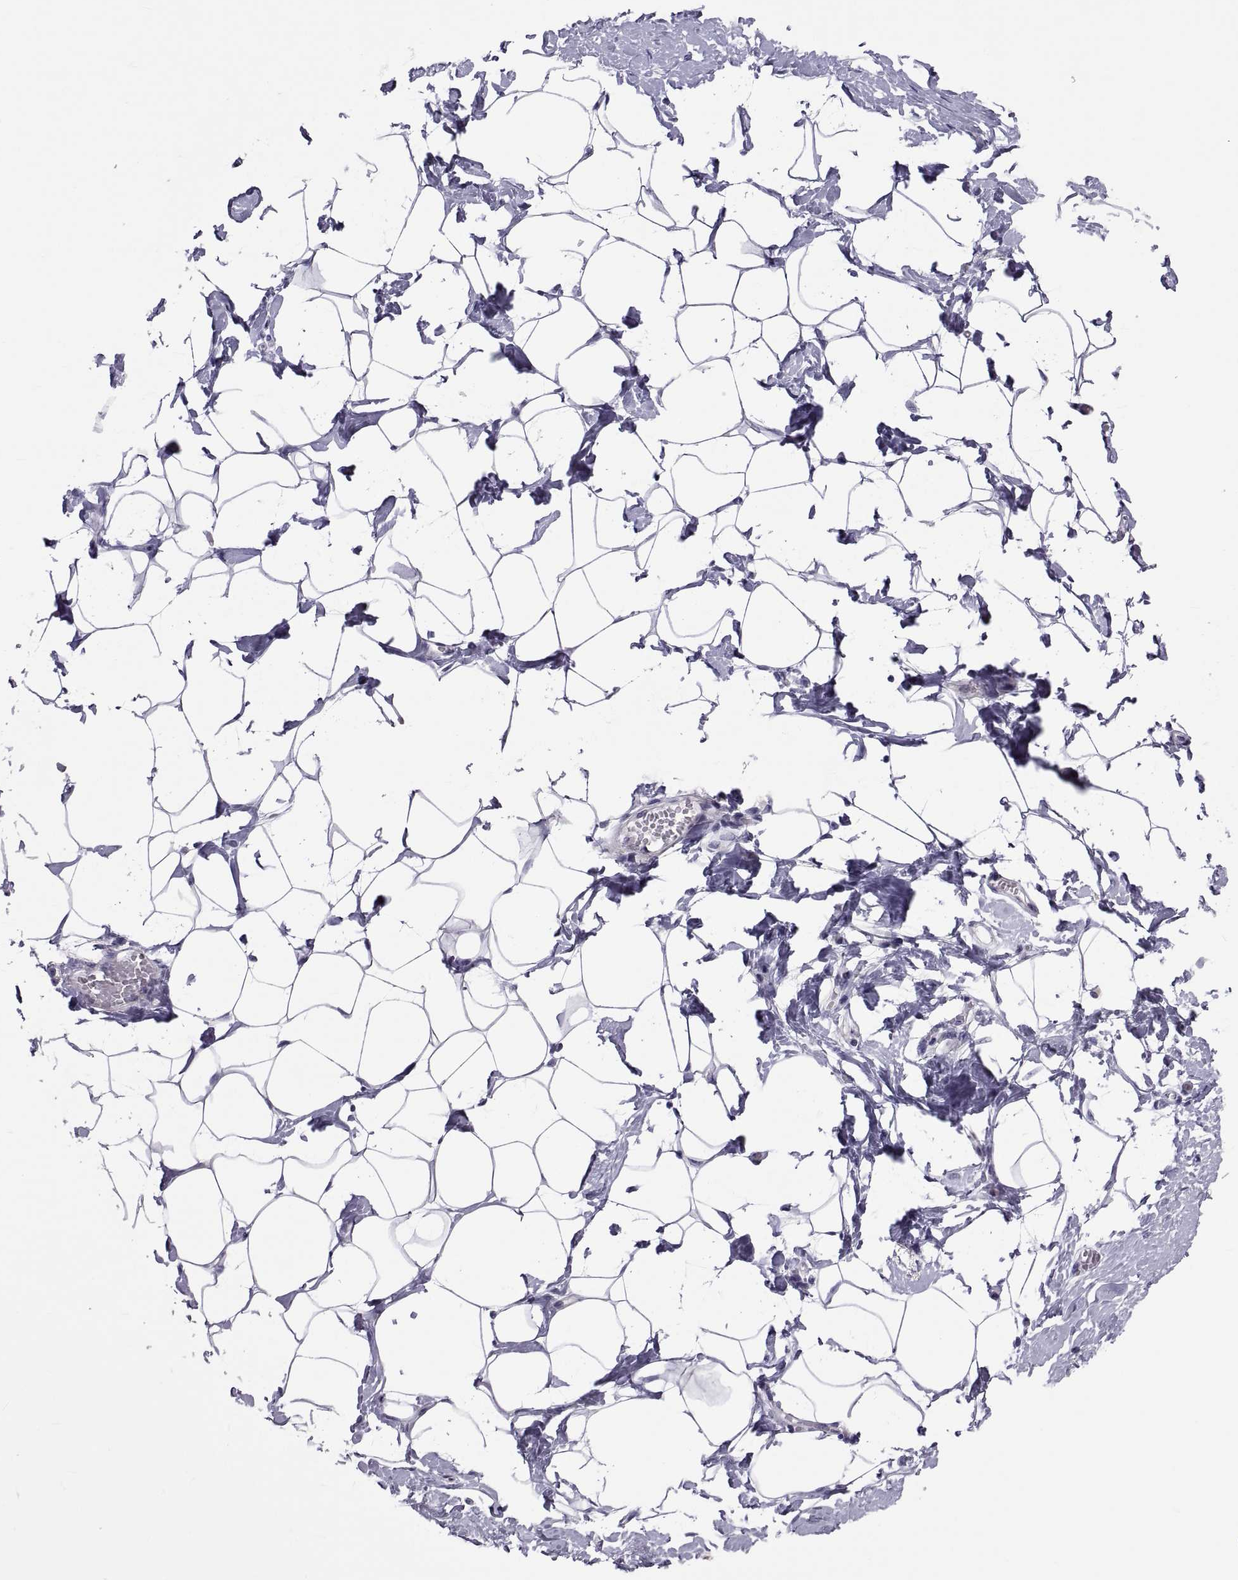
{"staining": {"intensity": "negative", "quantity": "none", "location": "none"}, "tissue": "breast", "cell_type": "Adipocytes", "image_type": "normal", "snomed": [{"axis": "morphology", "description": "Normal tissue, NOS"}, {"axis": "morphology", "description": "Lobular carcinoma, in situ"}, {"axis": "topography", "description": "Breast"}], "caption": "IHC image of normal breast stained for a protein (brown), which exhibits no expression in adipocytes.", "gene": "TMEM158", "patient": {"sex": "female", "age": 35}}